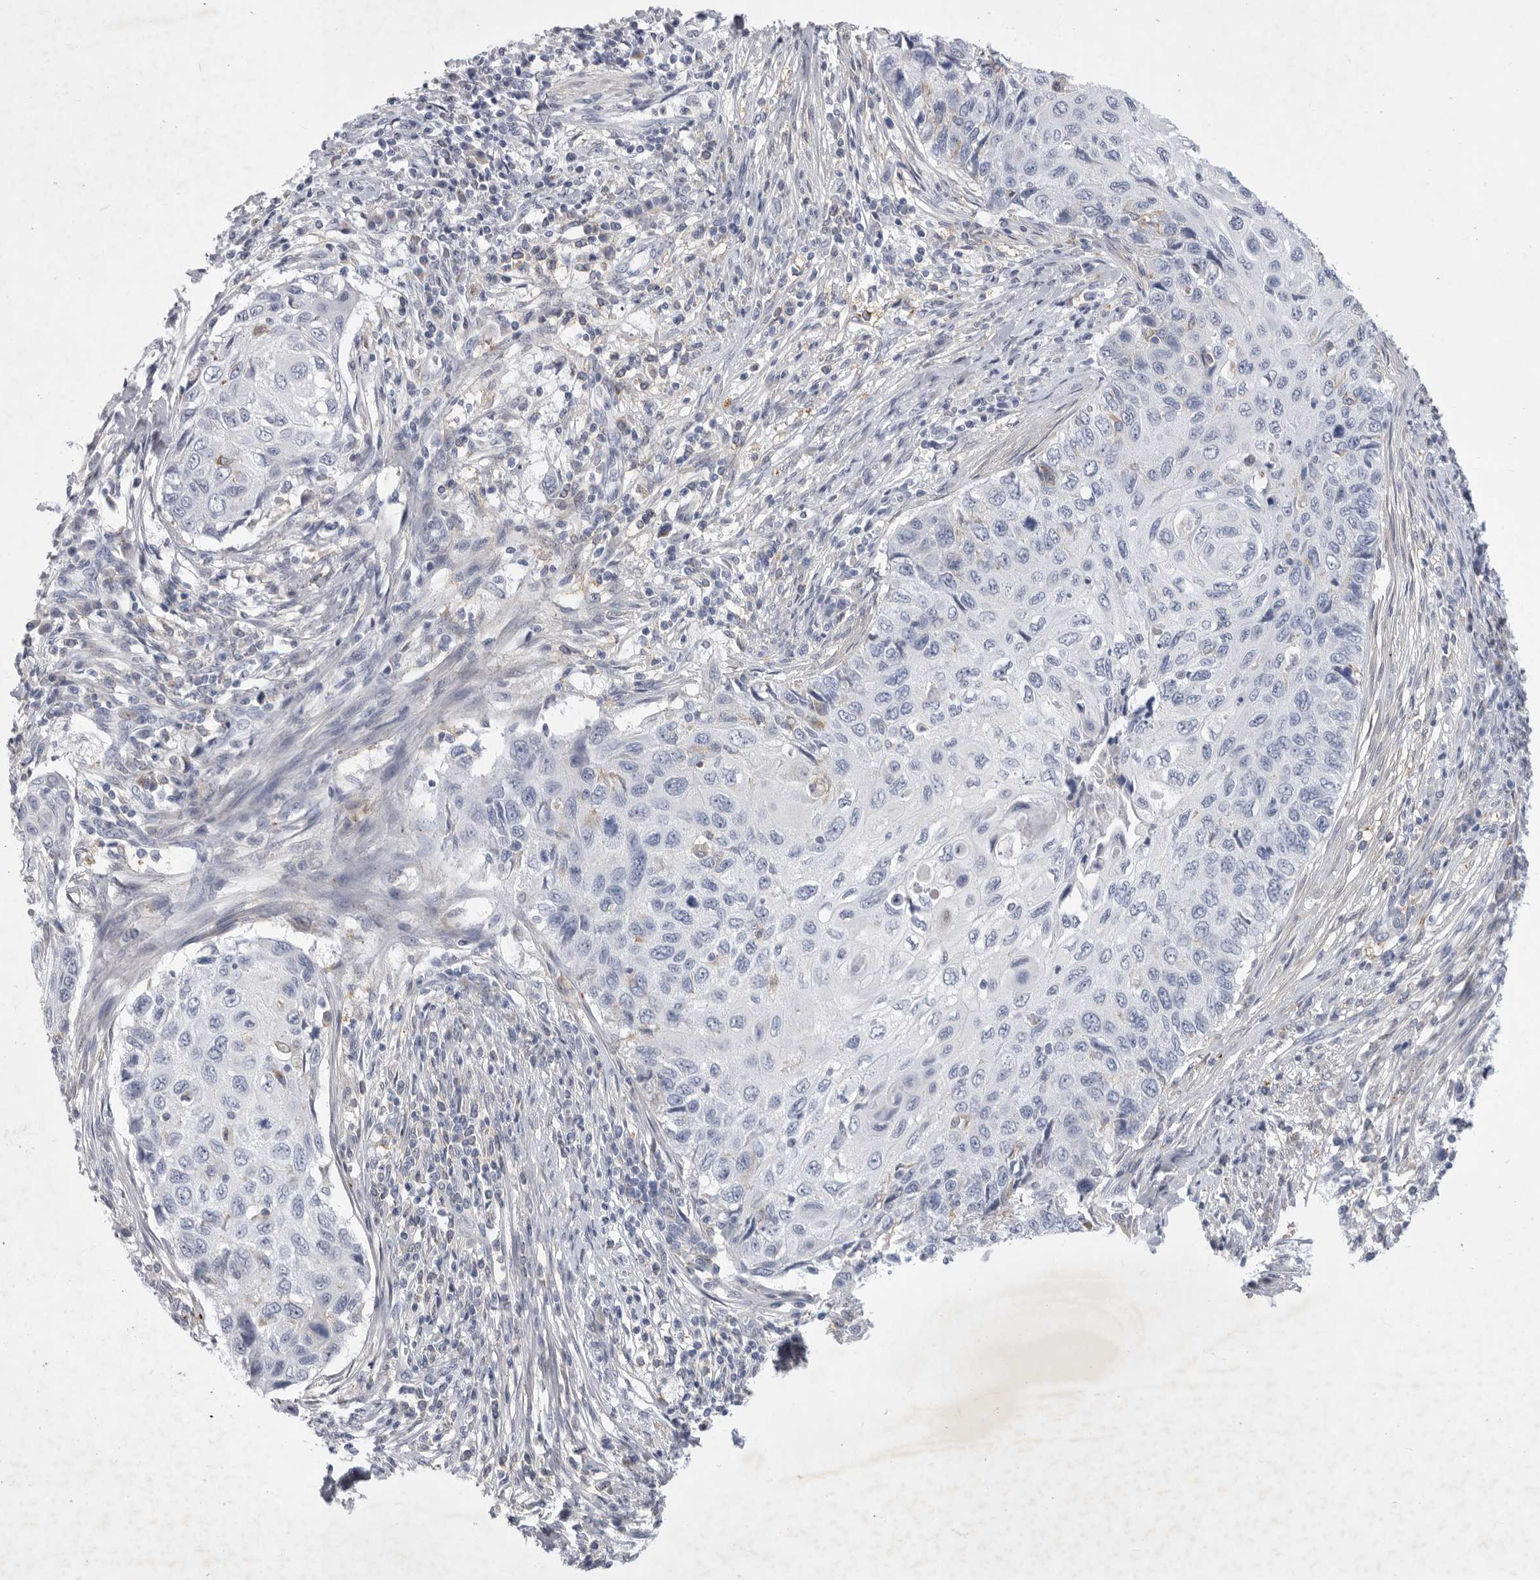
{"staining": {"intensity": "negative", "quantity": "none", "location": "none"}, "tissue": "cervical cancer", "cell_type": "Tumor cells", "image_type": "cancer", "snomed": [{"axis": "morphology", "description": "Squamous cell carcinoma, NOS"}, {"axis": "topography", "description": "Cervix"}], "caption": "A high-resolution image shows immunohistochemistry (IHC) staining of cervical cancer (squamous cell carcinoma), which displays no significant expression in tumor cells.", "gene": "SIGLEC10", "patient": {"sex": "female", "age": 70}}